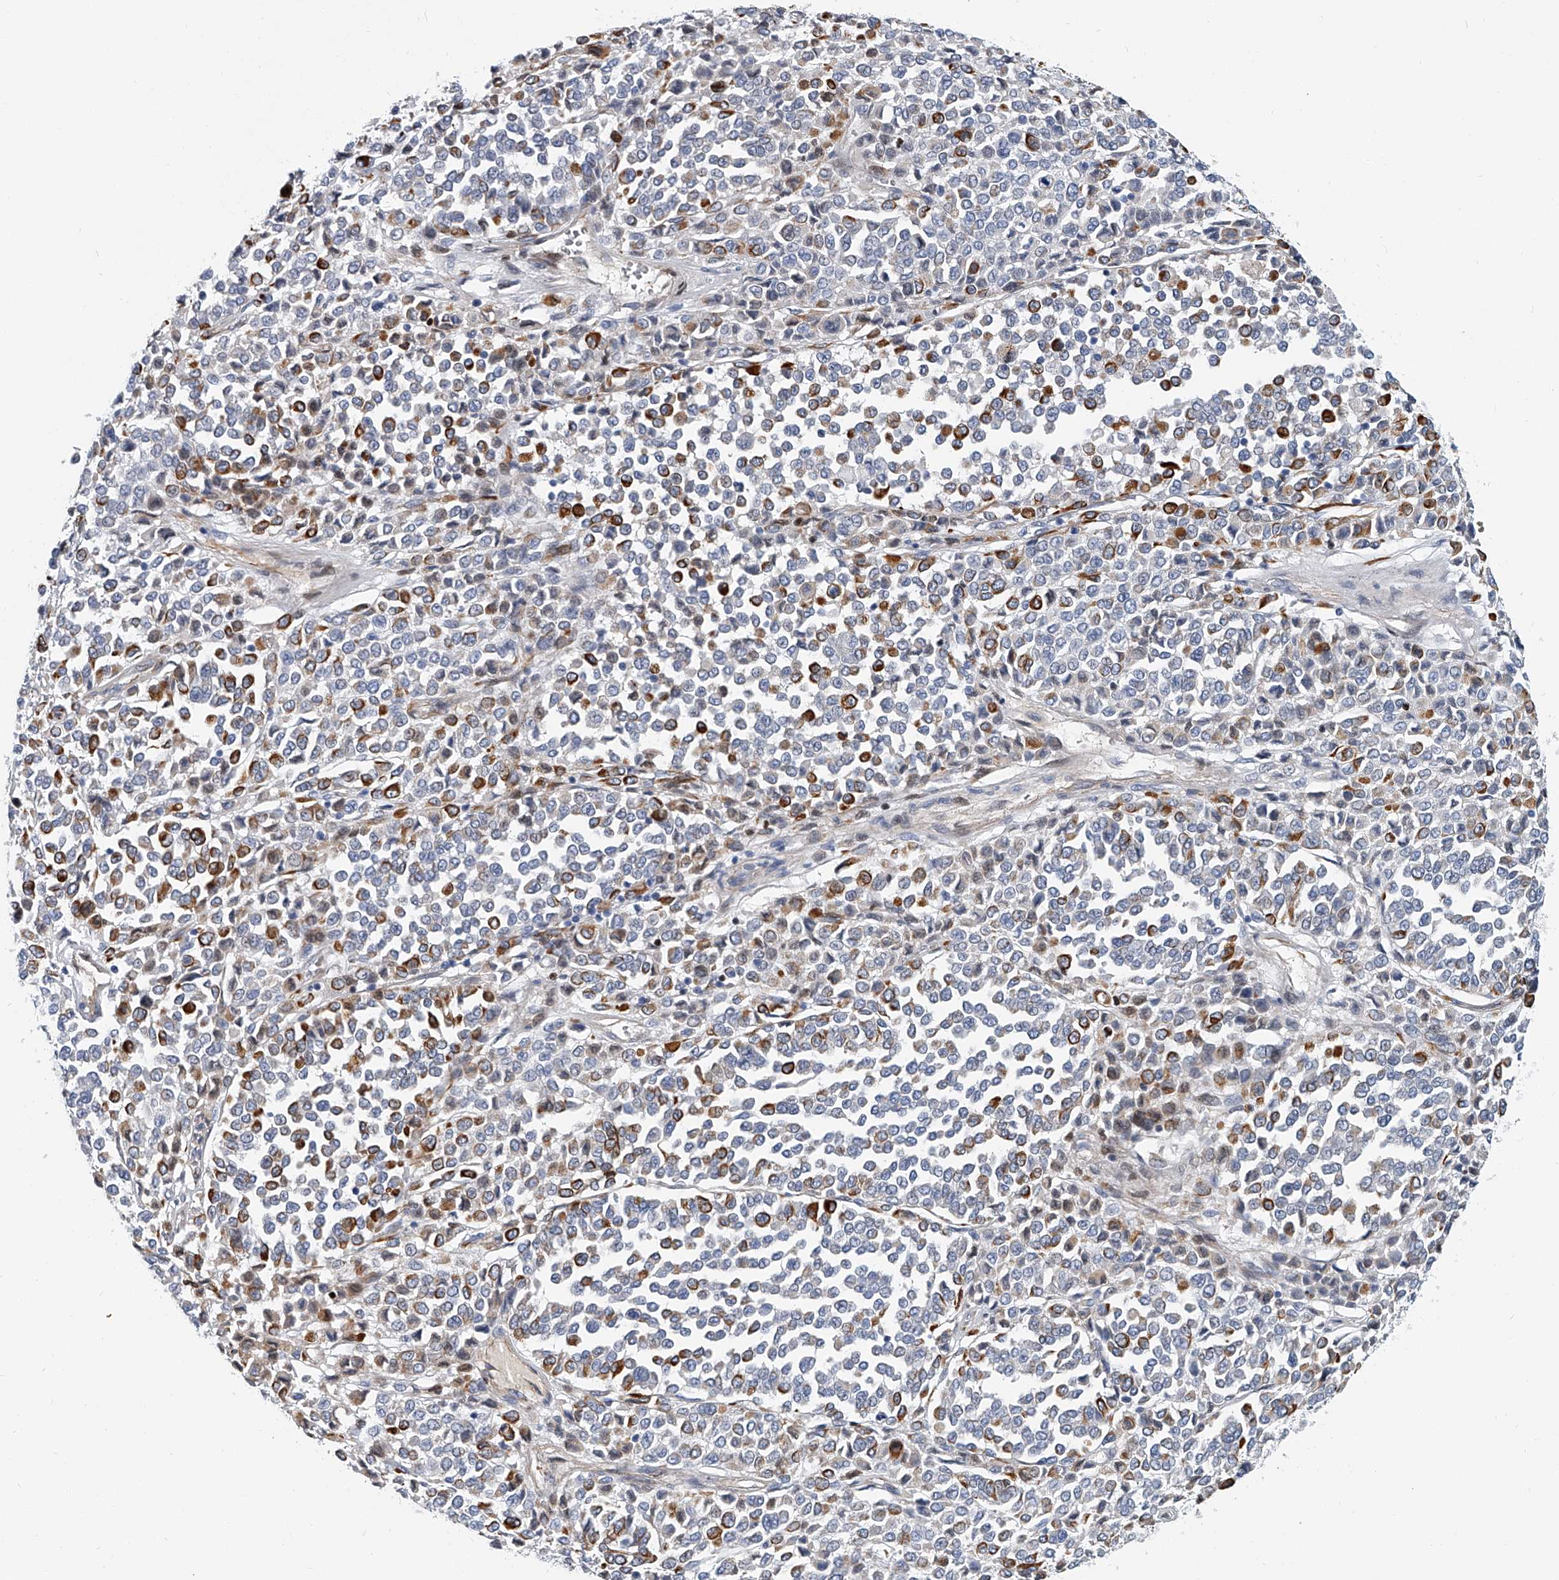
{"staining": {"intensity": "strong", "quantity": "<25%", "location": "cytoplasmic/membranous"}, "tissue": "melanoma", "cell_type": "Tumor cells", "image_type": "cancer", "snomed": [{"axis": "morphology", "description": "Malignant melanoma, Metastatic site"}, {"axis": "topography", "description": "Pancreas"}], "caption": "IHC image of human melanoma stained for a protein (brown), which displays medium levels of strong cytoplasmic/membranous positivity in approximately <25% of tumor cells.", "gene": "KIRREL1", "patient": {"sex": "female", "age": 30}}